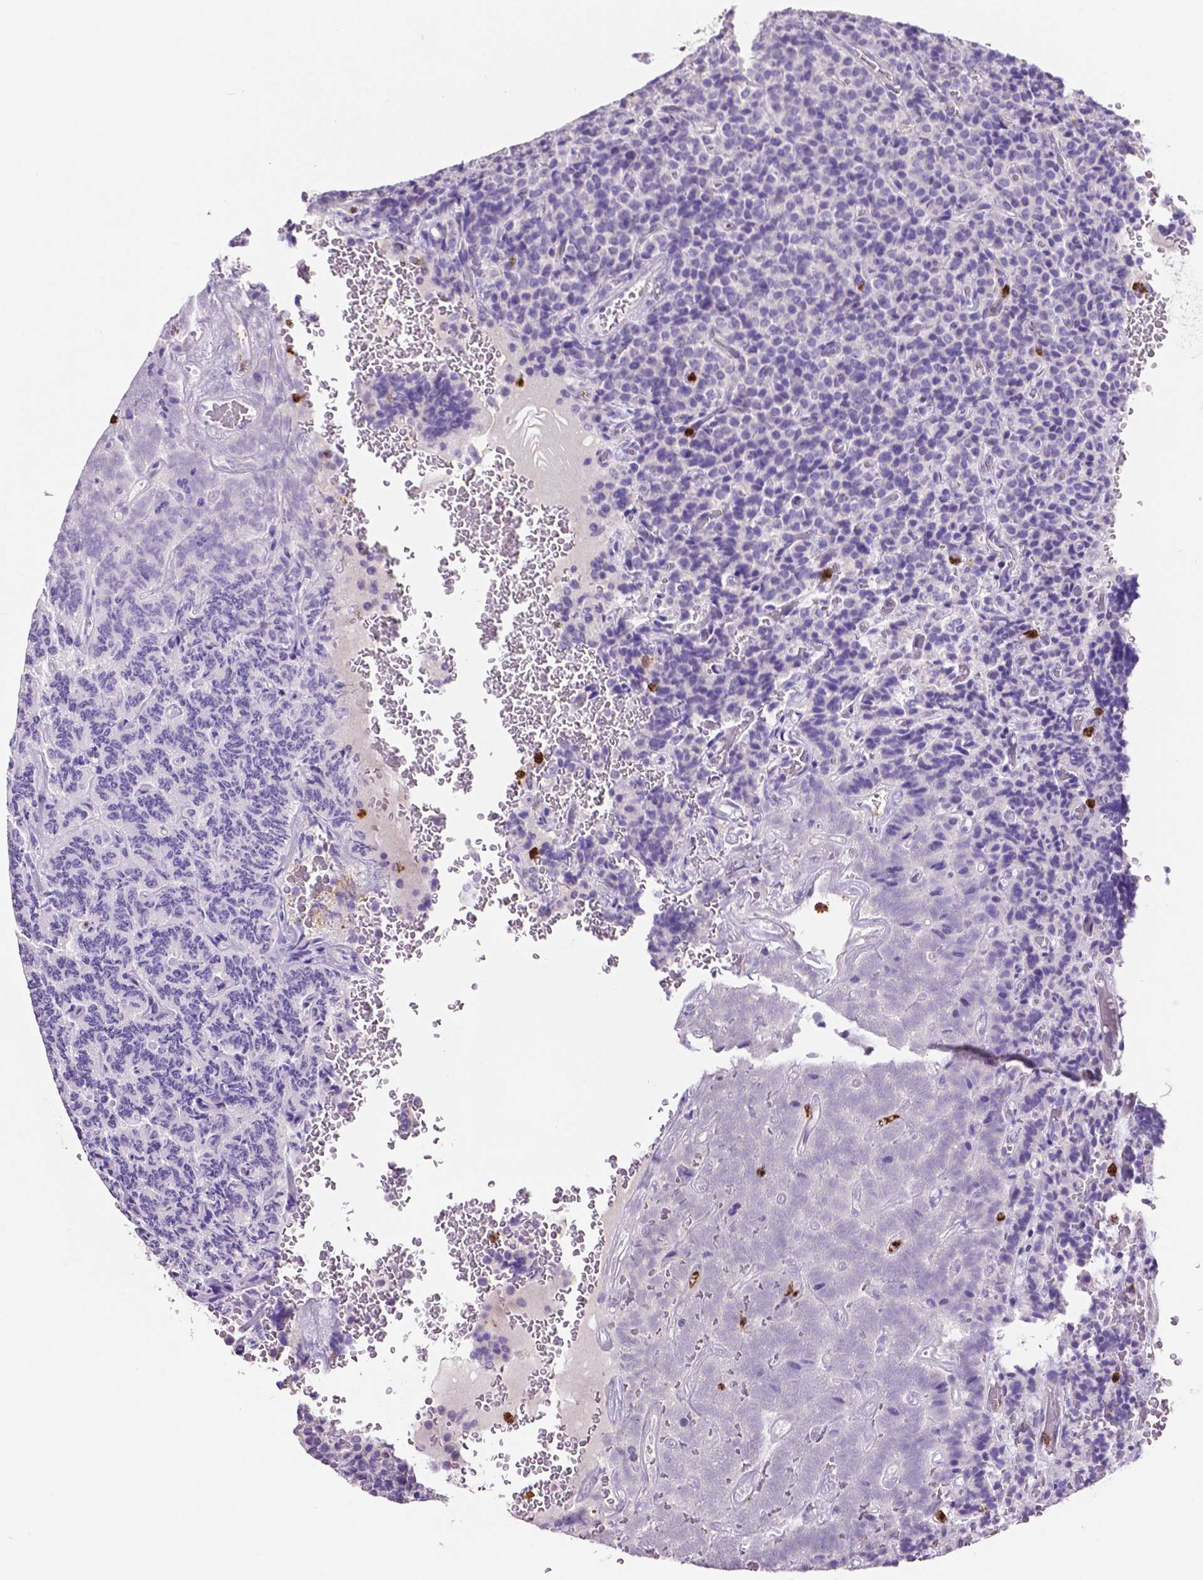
{"staining": {"intensity": "negative", "quantity": "none", "location": "none"}, "tissue": "carcinoid", "cell_type": "Tumor cells", "image_type": "cancer", "snomed": [{"axis": "morphology", "description": "Carcinoid, malignant, NOS"}, {"axis": "topography", "description": "Pancreas"}], "caption": "Malignant carcinoid stained for a protein using immunohistochemistry shows no staining tumor cells.", "gene": "MMP9", "patient": {"sex": "male", "age": 36}}